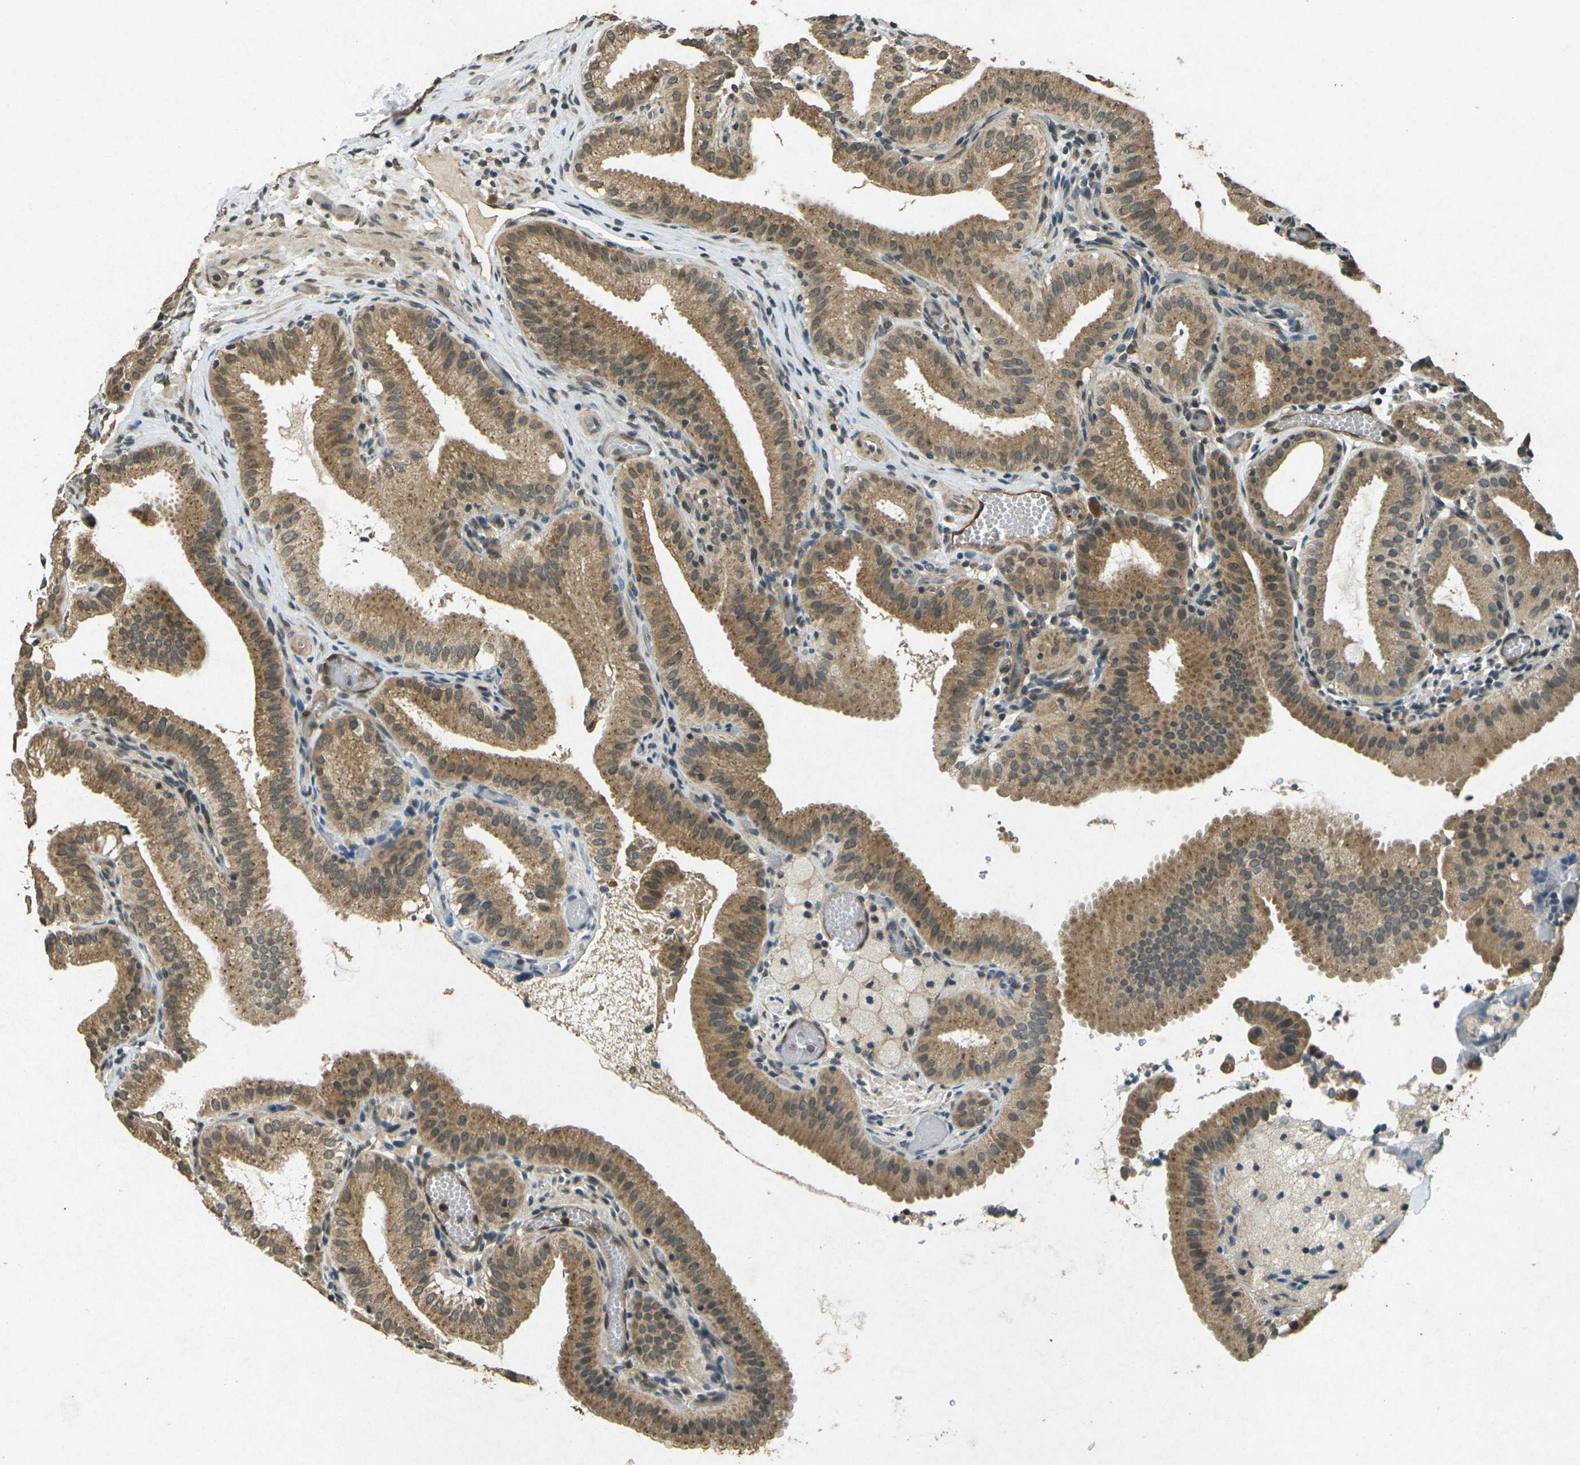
{"staining": {"intensity": "moderate", "quantity": ">75%", "location": "cytoplasmic/membranous"}, "tissue": "gallbladder", "cell_type": "Glandular cells", "image_type": "normal", "snomed": [{"axis": "morphology", "description": "Normal tissue, NOS"}, {"axis": "topography", "description": "Gallbladder"}], "caption": "An image of human gallbladder stained for a protein exhibits moderate cytoplasmic/membranous brown staining in glandular cells. Using DAB (3,3'-diaminobenzidine) (brown) and hematoxylin (blue) stains, captured at high magnification using brightfield microscopy.", "gene": "PDE2A", "patient": {"sex": "male", "age": 54}}